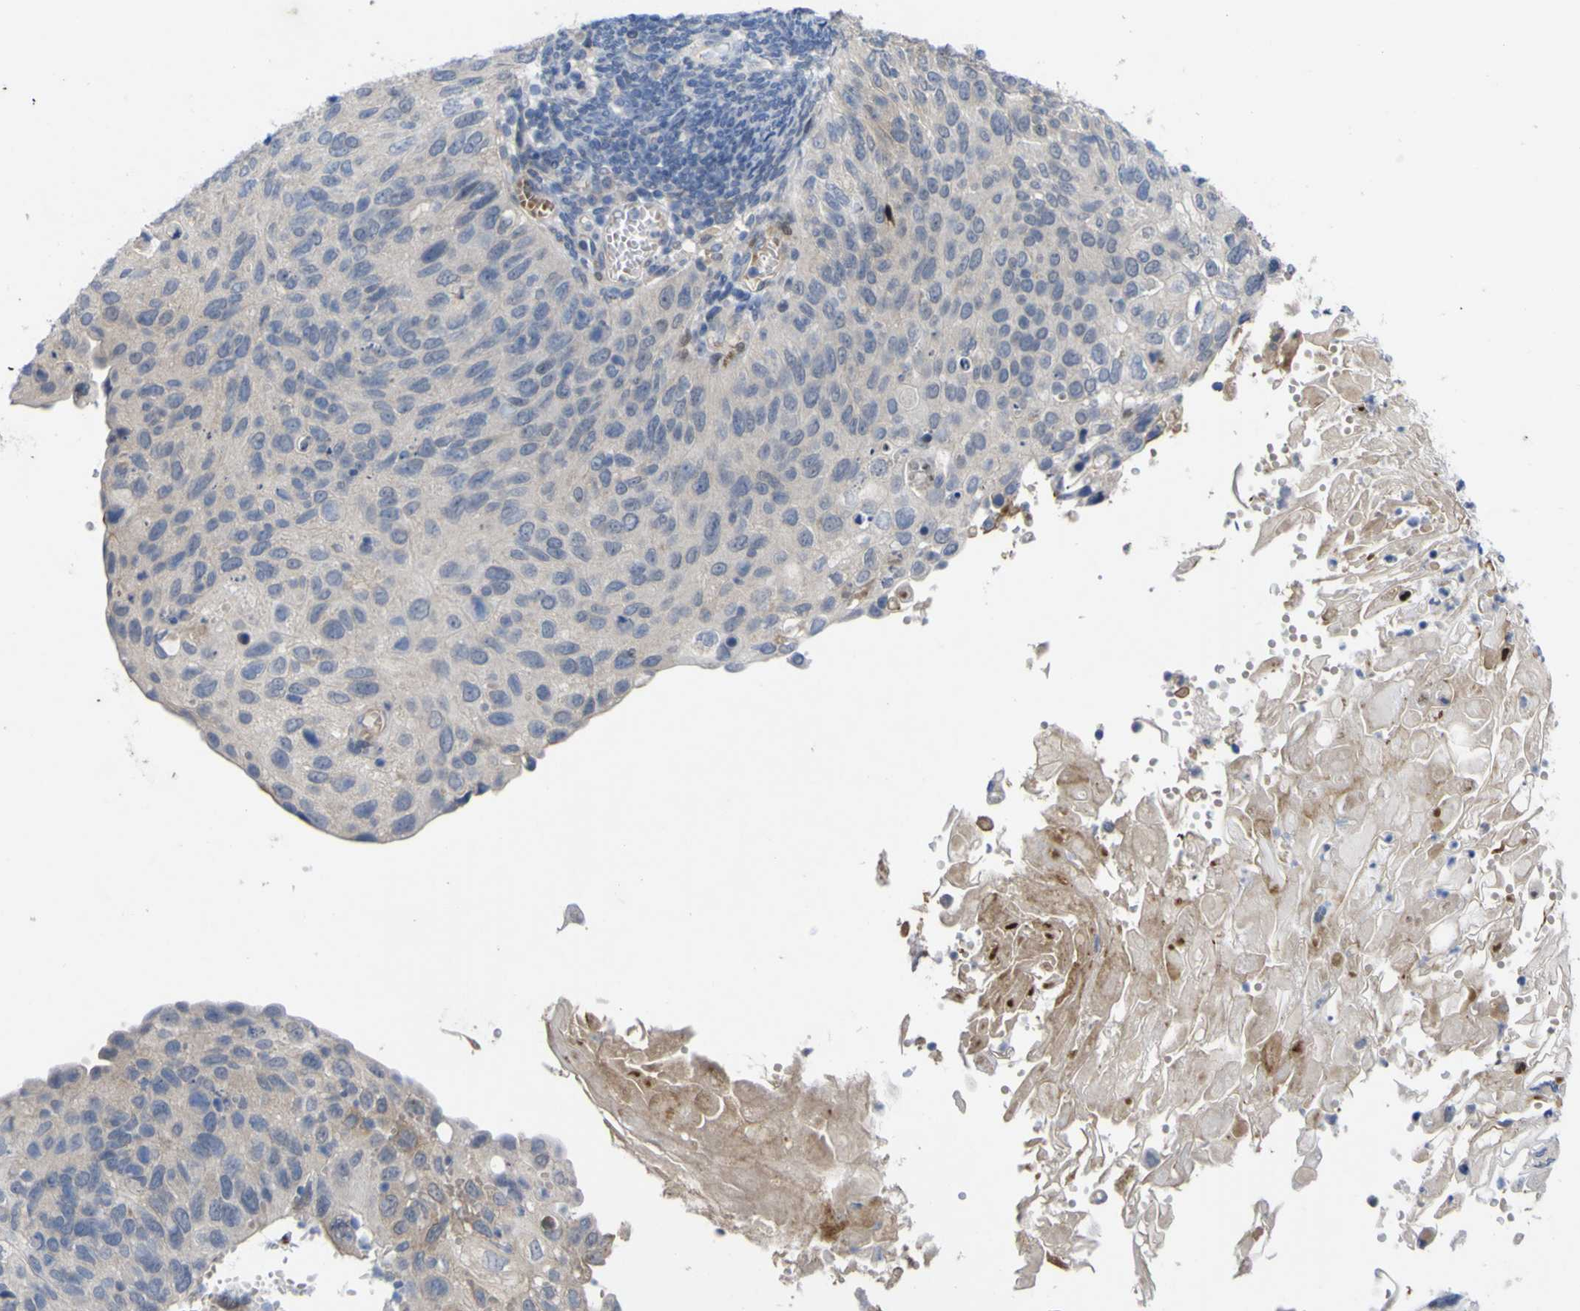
{"staining": {"intensity": "negative", "quantity": "none", "location": "none"}, "tissue": "cervical cancer", "cell_type": "Tumor cells", "image_type": "cancer", "snomed": [{"axis": "morphology", "description": "Squamous cell carcinoma, NOS"}, {"axis": "topography", "description": "Cervix"}], "caption": "A high-resolution image shows immunohistochemistry (IHC) staining of squamous cell carcinoma (cervical), which displays no significant staining in tumor cells.", "gene": "NAV1", "patient": {"sex": "female", "age": 70}}